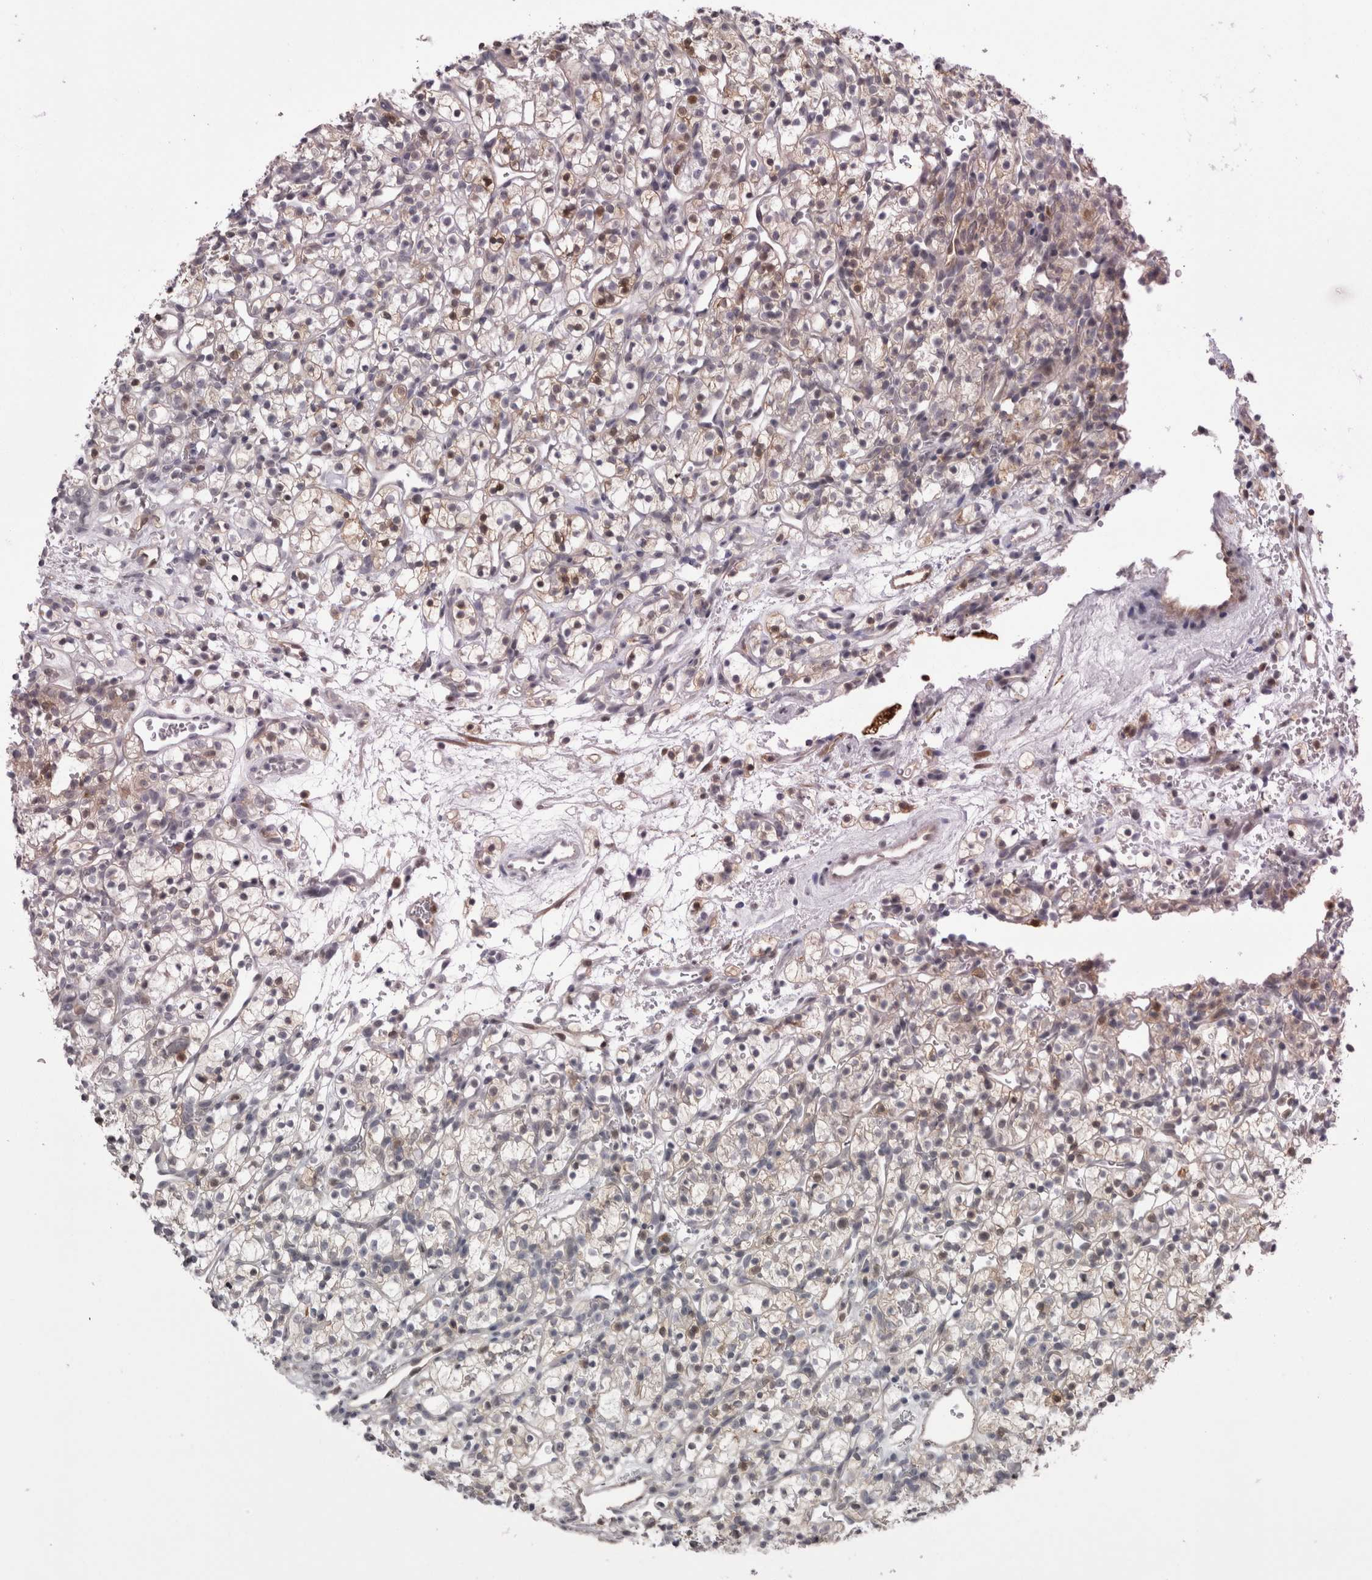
{"staining": {"intensity": "weak", "quantity": "<25%", "location": "cytoplasmic/membranous"}, "tissue": "renal cancer", "cell_type": "Tumor cells", "image_type": "cancer", "snomed": [{"axis": "morphology", "description": "Adenocarcinoma, NOS"}, {"axis": "topography", "description": "Kidney"}], "caption": "High power microscopy histopathology image of an immunohistochemistry photomicrograph of renal adenocarcinoma, revealing no significant positivity in tumor cells. (DAB (3,3'-diaminobenzidine) immunohistochemistry (IHC) visualized using brightfield microscopy, high magnification).", "gene": "CHIC2", "patient": {"sex": "female", "age": 57}}